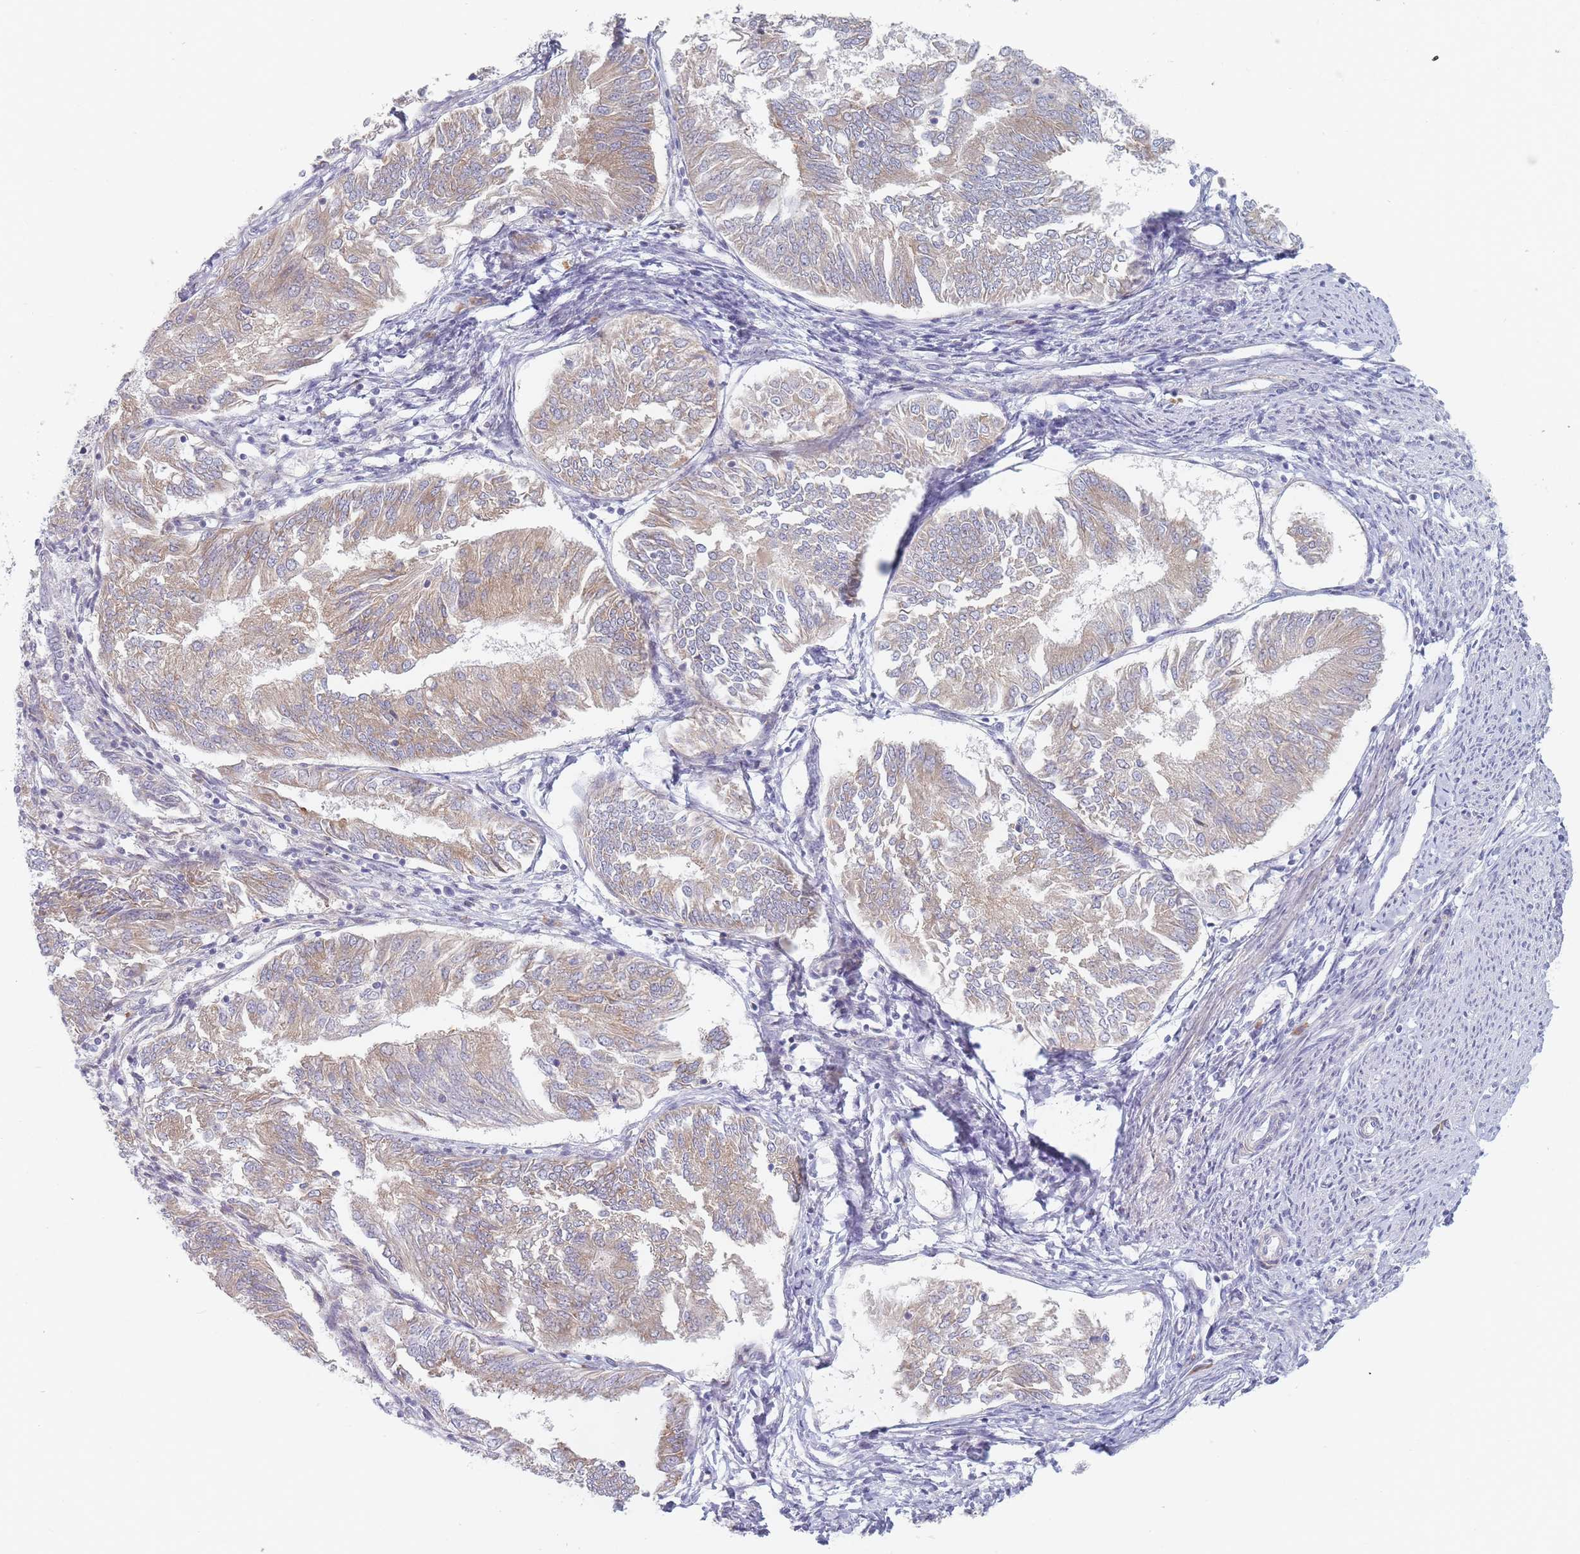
{"staining": {"intensity": "weak", "quantity": ">75%", "location": "cytoplasmic/membranous"}, "tissue": "endometrial cancer", "cell_type": "Tumor cells", "image_type": "cancer", "snomed": [{"axis": "morphology", "description": "Adenocarcinoma, NOS"}, {"axis": "topography", "description": "Endometrium"}], "caption": "About >75% of tumor cells in human endometrial cancer (adenocarcinoma) demonstrate weak cytoplasmic/membranous protein positivity as visualized by brown immunohistochemical staining.", "gene": "SPATS1", "patient": {"sex": "female", "age": 58}}